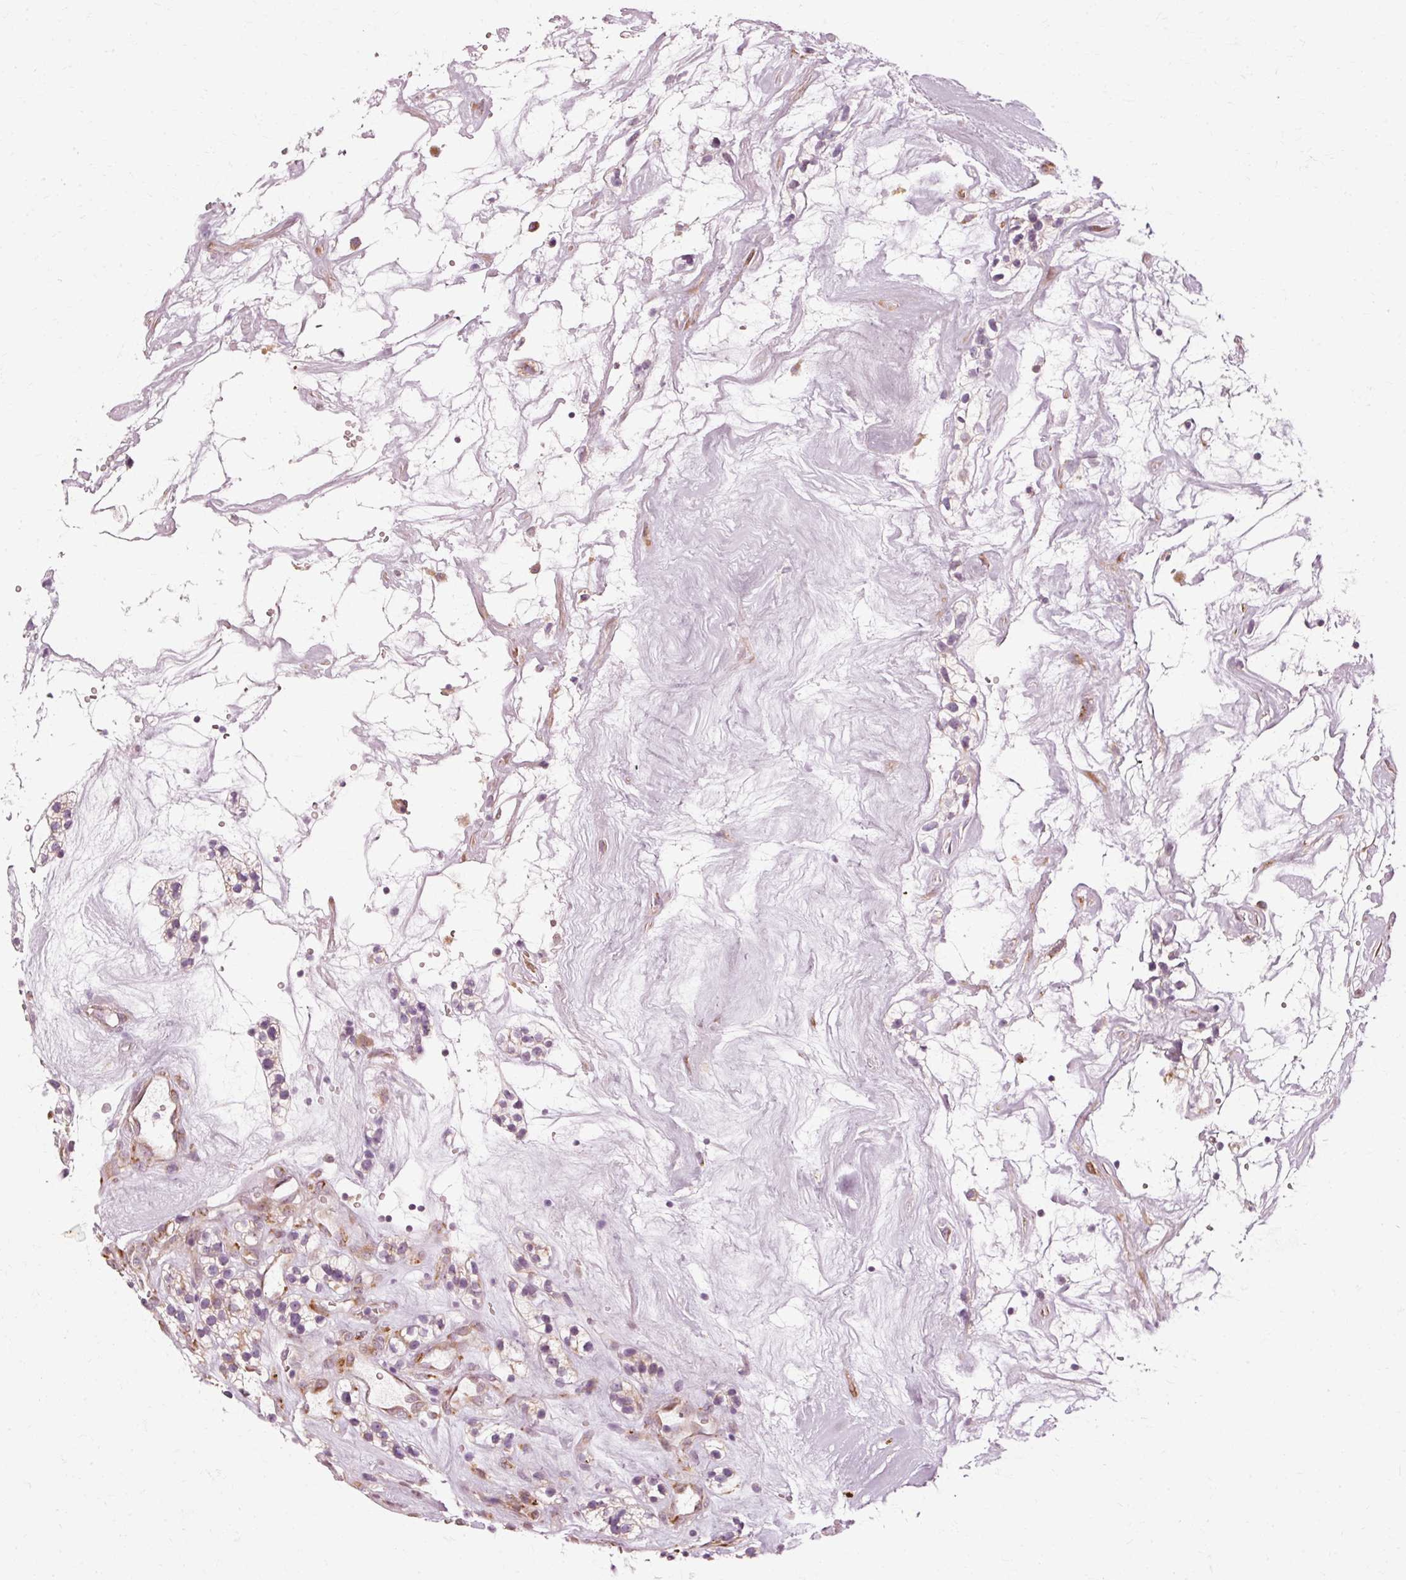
{"staining": {"intensity": "moderate", "quantity": "<25%", "location": "cytoplasmic/membranous"}, "tissue": "renal cancer", "cell_type": "Tumor cells", "image_type": "cancer", "snomed": [{"axis": "morphology", "description": "Adenocarcinoma, NOS"}, {"axis": "topography", "description": "Kidney"}], "caption": "This photomicrograph demonstrates renal cancer stained with immunohistochemistry to label a protein in brown. The cytoplasmic/membranous of tumor cells show moderate positivity for the protein. Nuclei are counter-stained blue.", "gene": "RGPD5", "patient": {"sex": "female", "age": 57}}